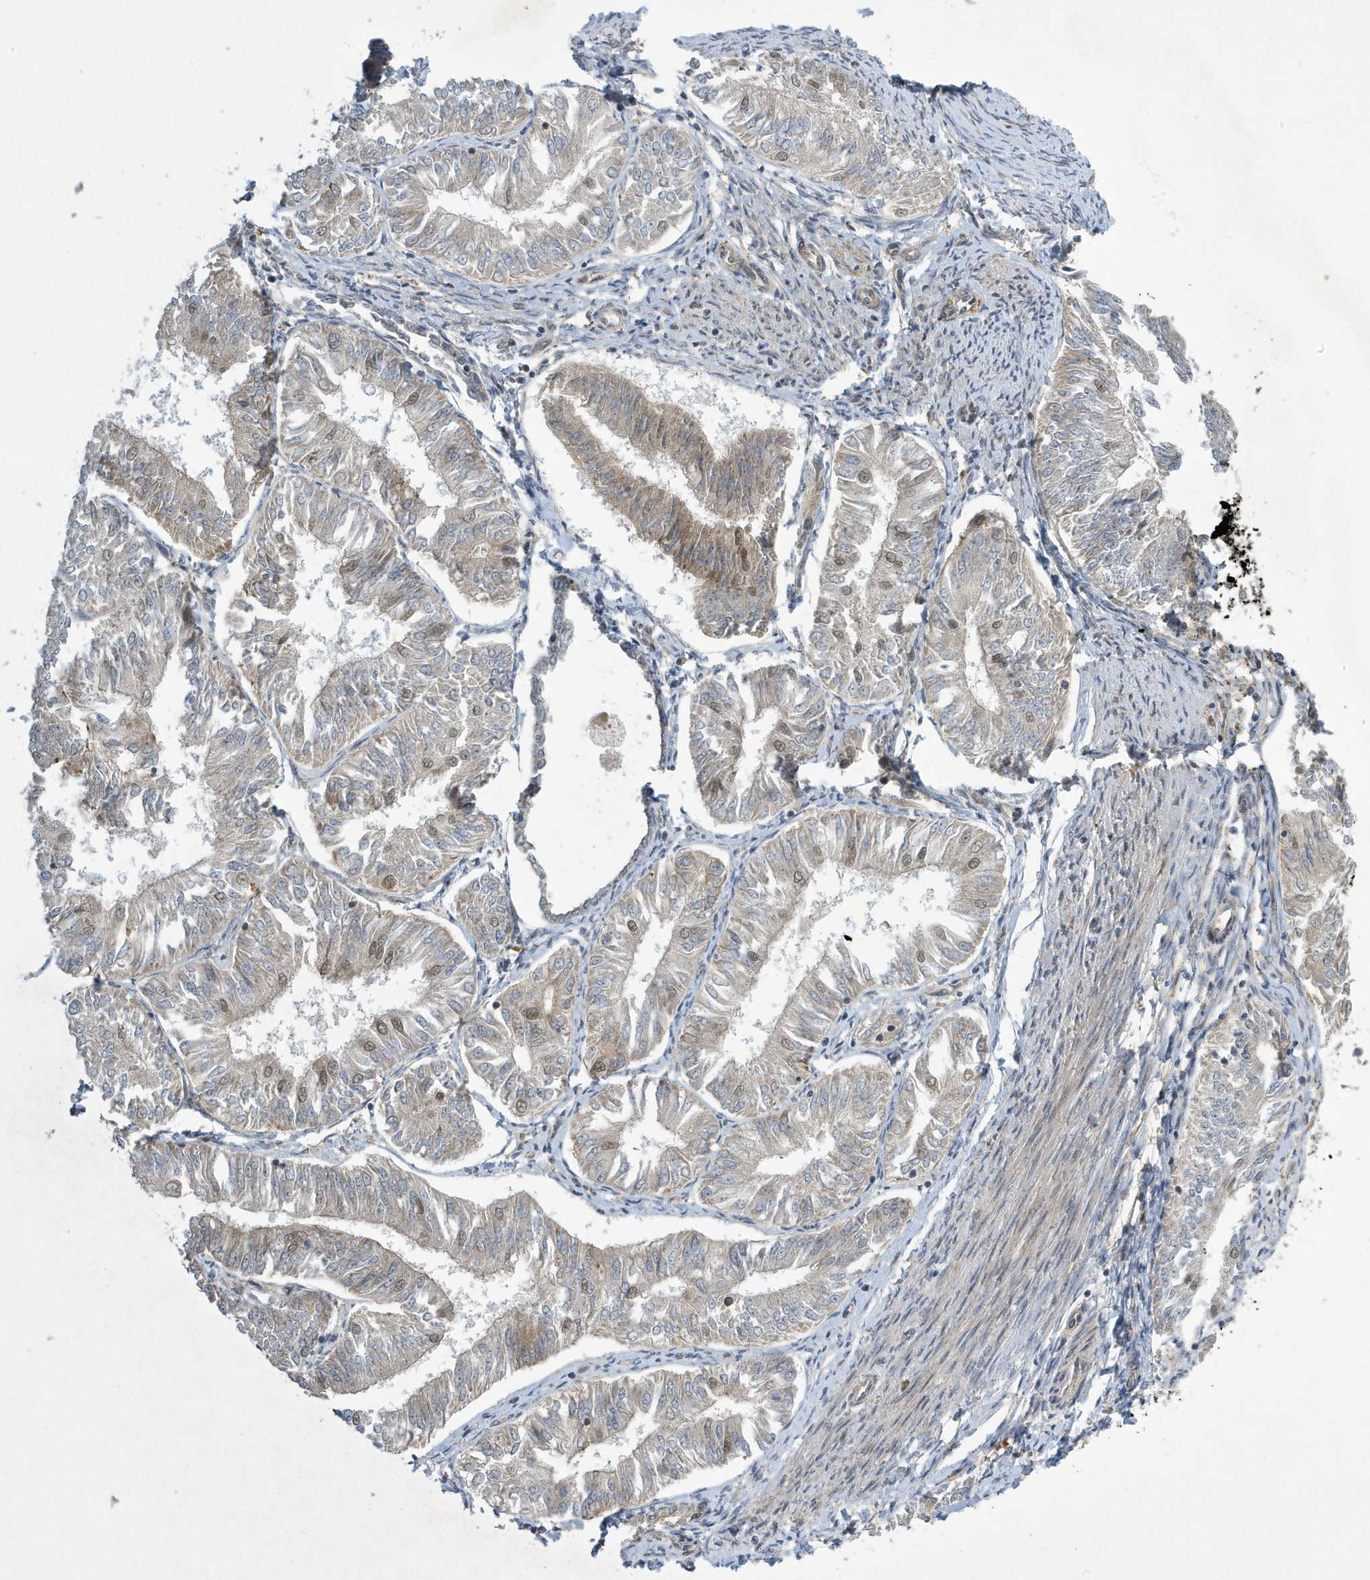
{"staining": {"intensity": "weak", "quantity": "<25%", "location": "cytoplasmic/membranous"}, "tissue": "endometrial cancer", "cell_type": "Tumor cells", "image_type": "cancer", "snomed": [{"axis": "morphology", "description": "Adenocarcinoma, NOS"}, {"axis": "topography", "description": "Endometrium"}], "caption": "Immunohistochemistry of human endometrial adenocarcinoma shows no staining in tumor cells.", "gene": "NCOA7", "patient": {"sex": "female", "age": 58}}